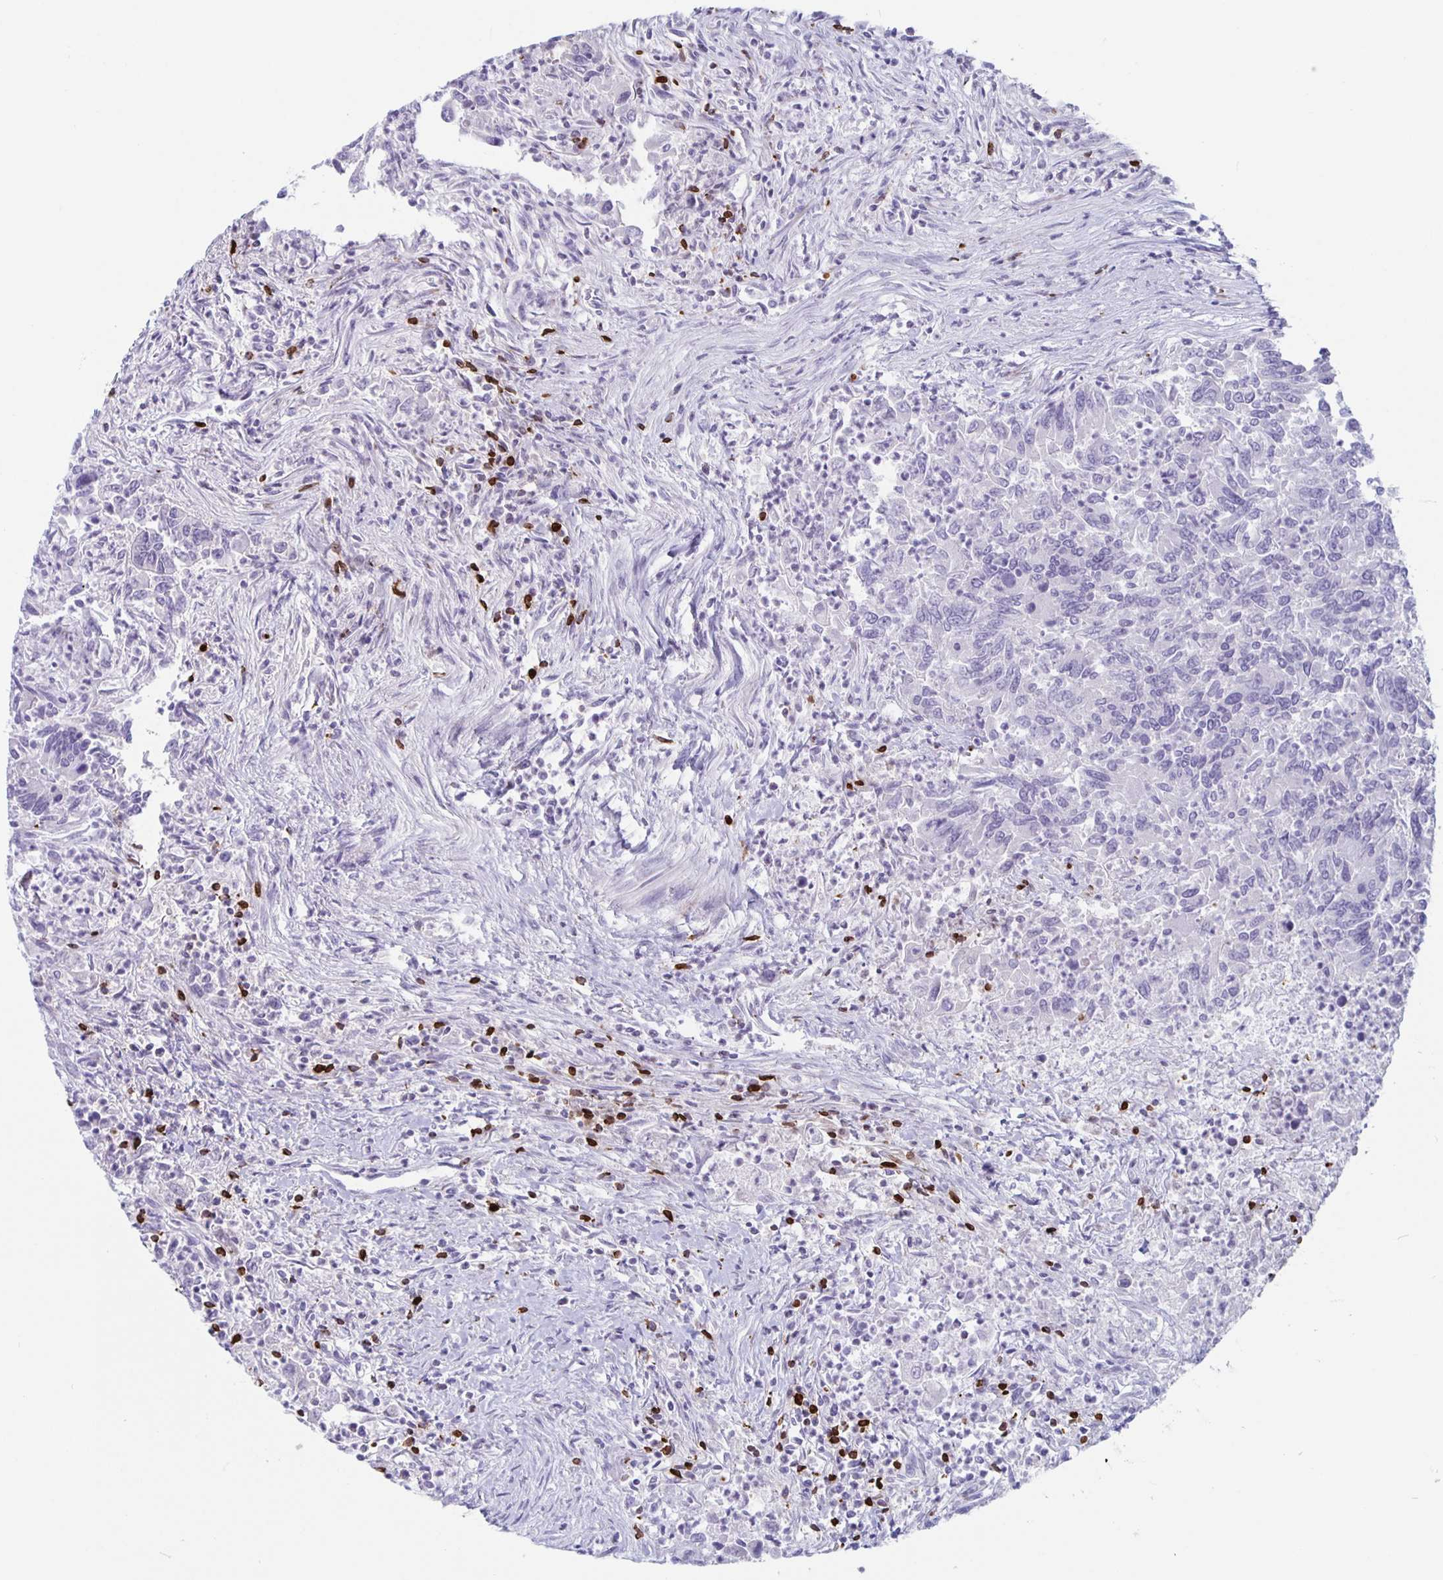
{"staining": {"intensity": "negative", "quantity": "none", "location": "none"}, "tissue": "colorectal cancer", "cell_type": "Tumor cells", "image_type": "cancer", "snomed": [{"axis": "morphology", "description": "Adenocarcinoma, NOS"}, {"axis": "topography", "description": "Colon"}], "caption": "High power microscopy photomicrograph of an immunohistochemistry (IHC) micrograph of colorectal adenocarcinoma, revealing no significant expression in tumor cells.", "gene": "GZMK", "patient": {"sex": "female", "age": 67}}